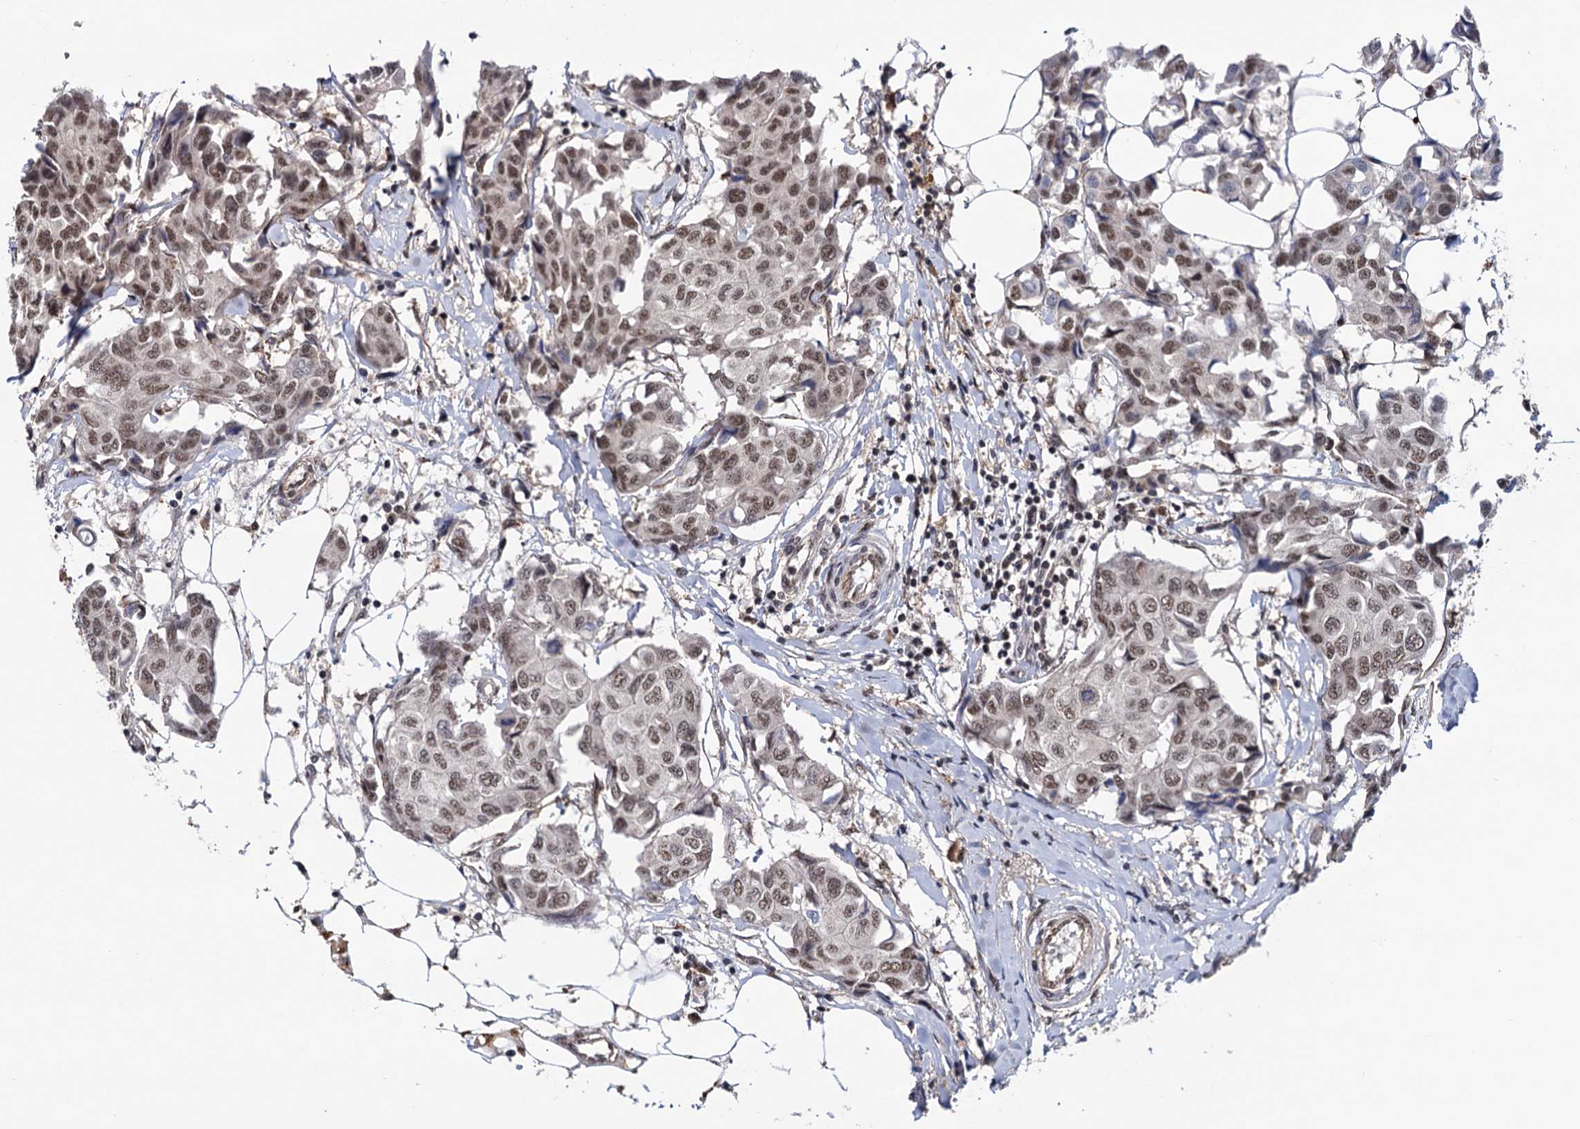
{"staining": {"intensity": "moderate", "quantity": ">75%", "location": "nuclear"}, "tissue": "breast cancer", "cell_type": "Tumor cells", "image_type": "cancer", "snomed": [{"axis": "morphology", "description": "Duct carcinoma"}, {"axis": "topography", "description": "Breast"}], "caption": "Immunohistochemical staining of human breast intraductal carcinoma demonstrates medium levels of moderate nuclear protein staining in approximately >75% of tumor cells.", "gene": "TBC1D12", "patient": {"sex": "female", "age": 80}}